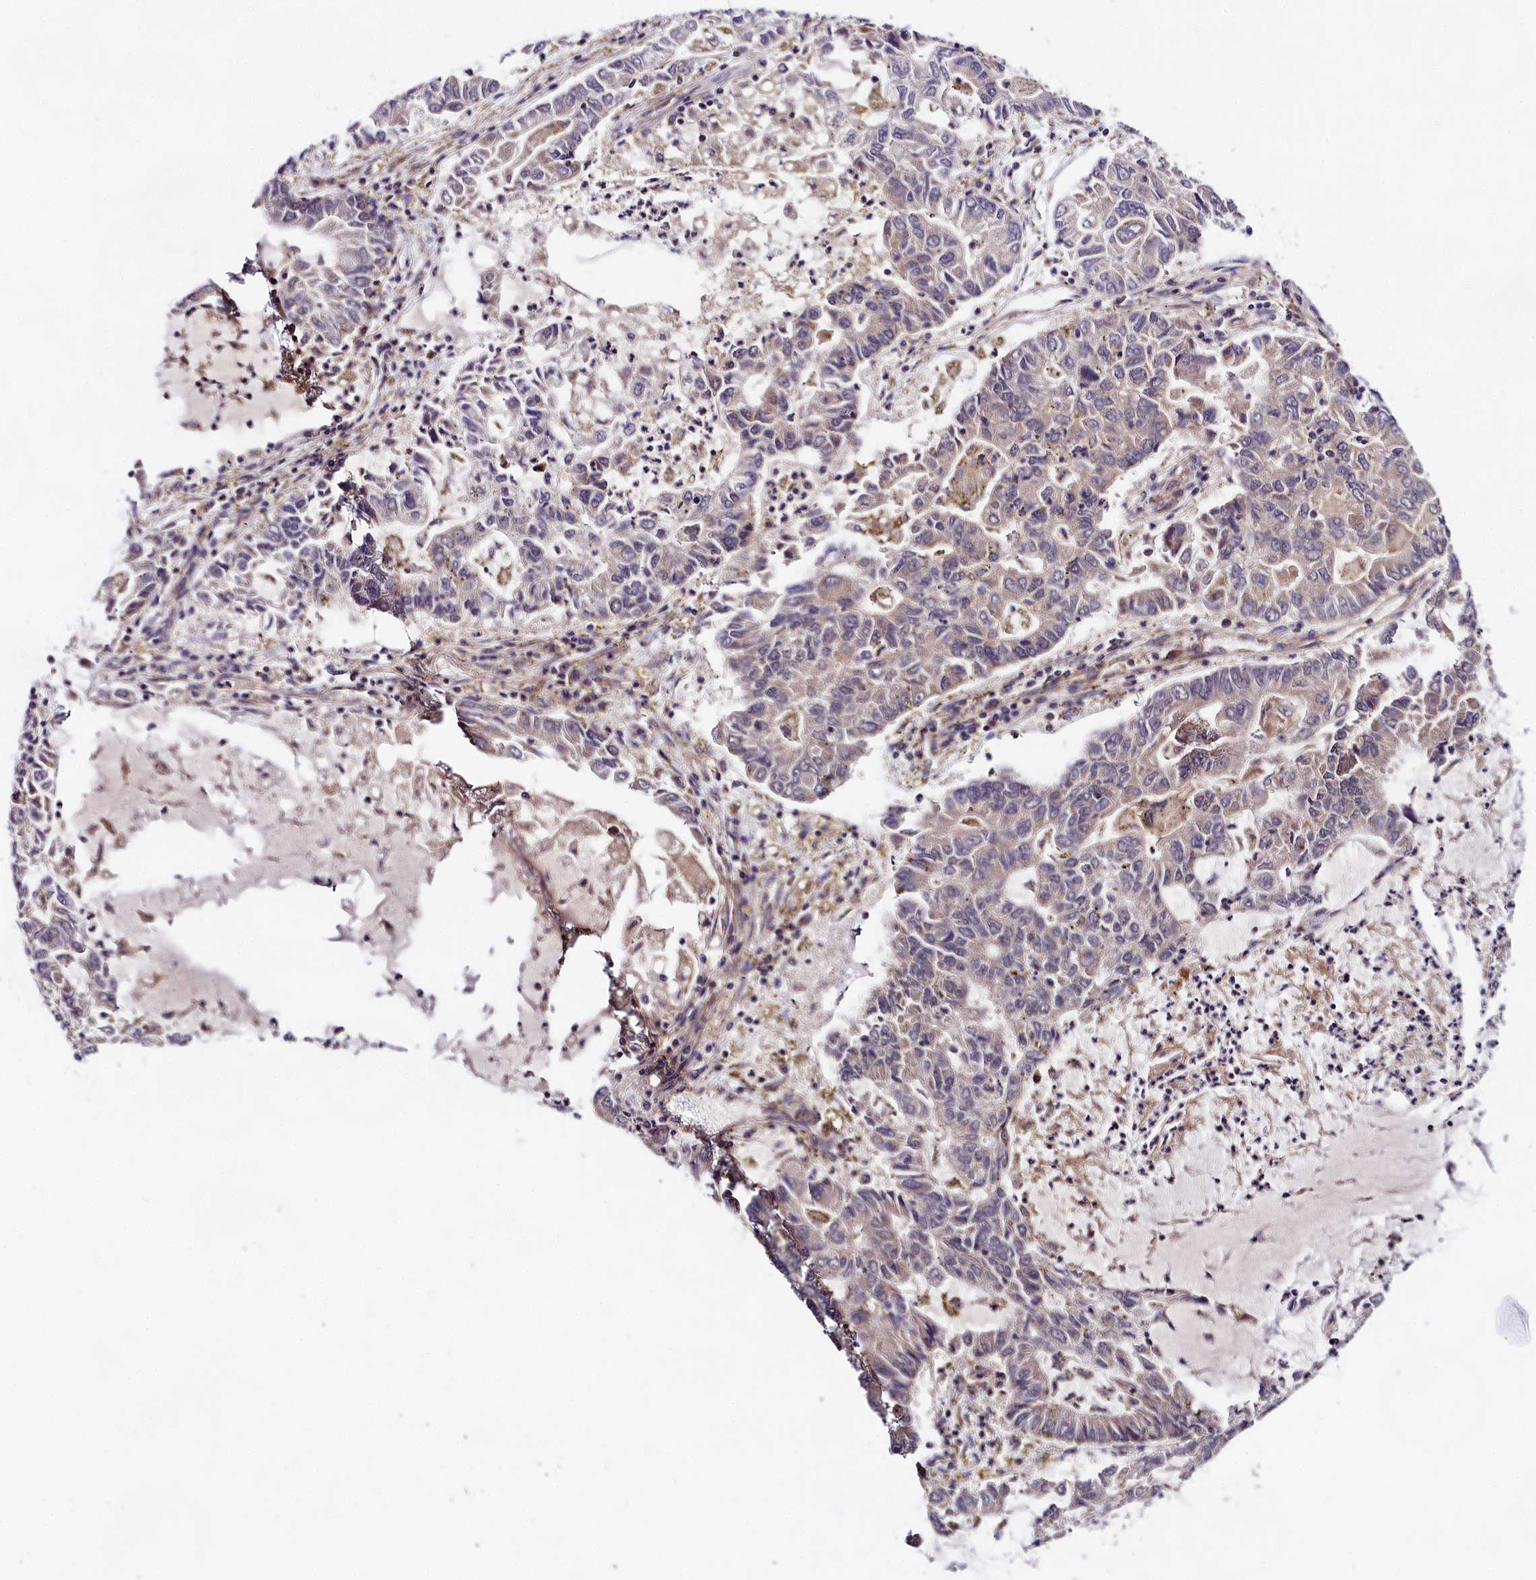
{"staining": {"intensity": "weak", "quantity": "<25%", "location": "cytoplasmic/membranous"}, "tissue": "lung cancer", "cell_type": "Tumor cells", "image_type": "cancer", "snomed": [{"axis": "morphology", "description": "Adenocarcinoma, NOS"}, {"axis": "topography", "description": "Lung"}], "caption": "Tumor cells show no significant positivity in adenocarcinoma (lung).", "gene": "SPG11", "patient": {"sex": "female", "age": 51}}